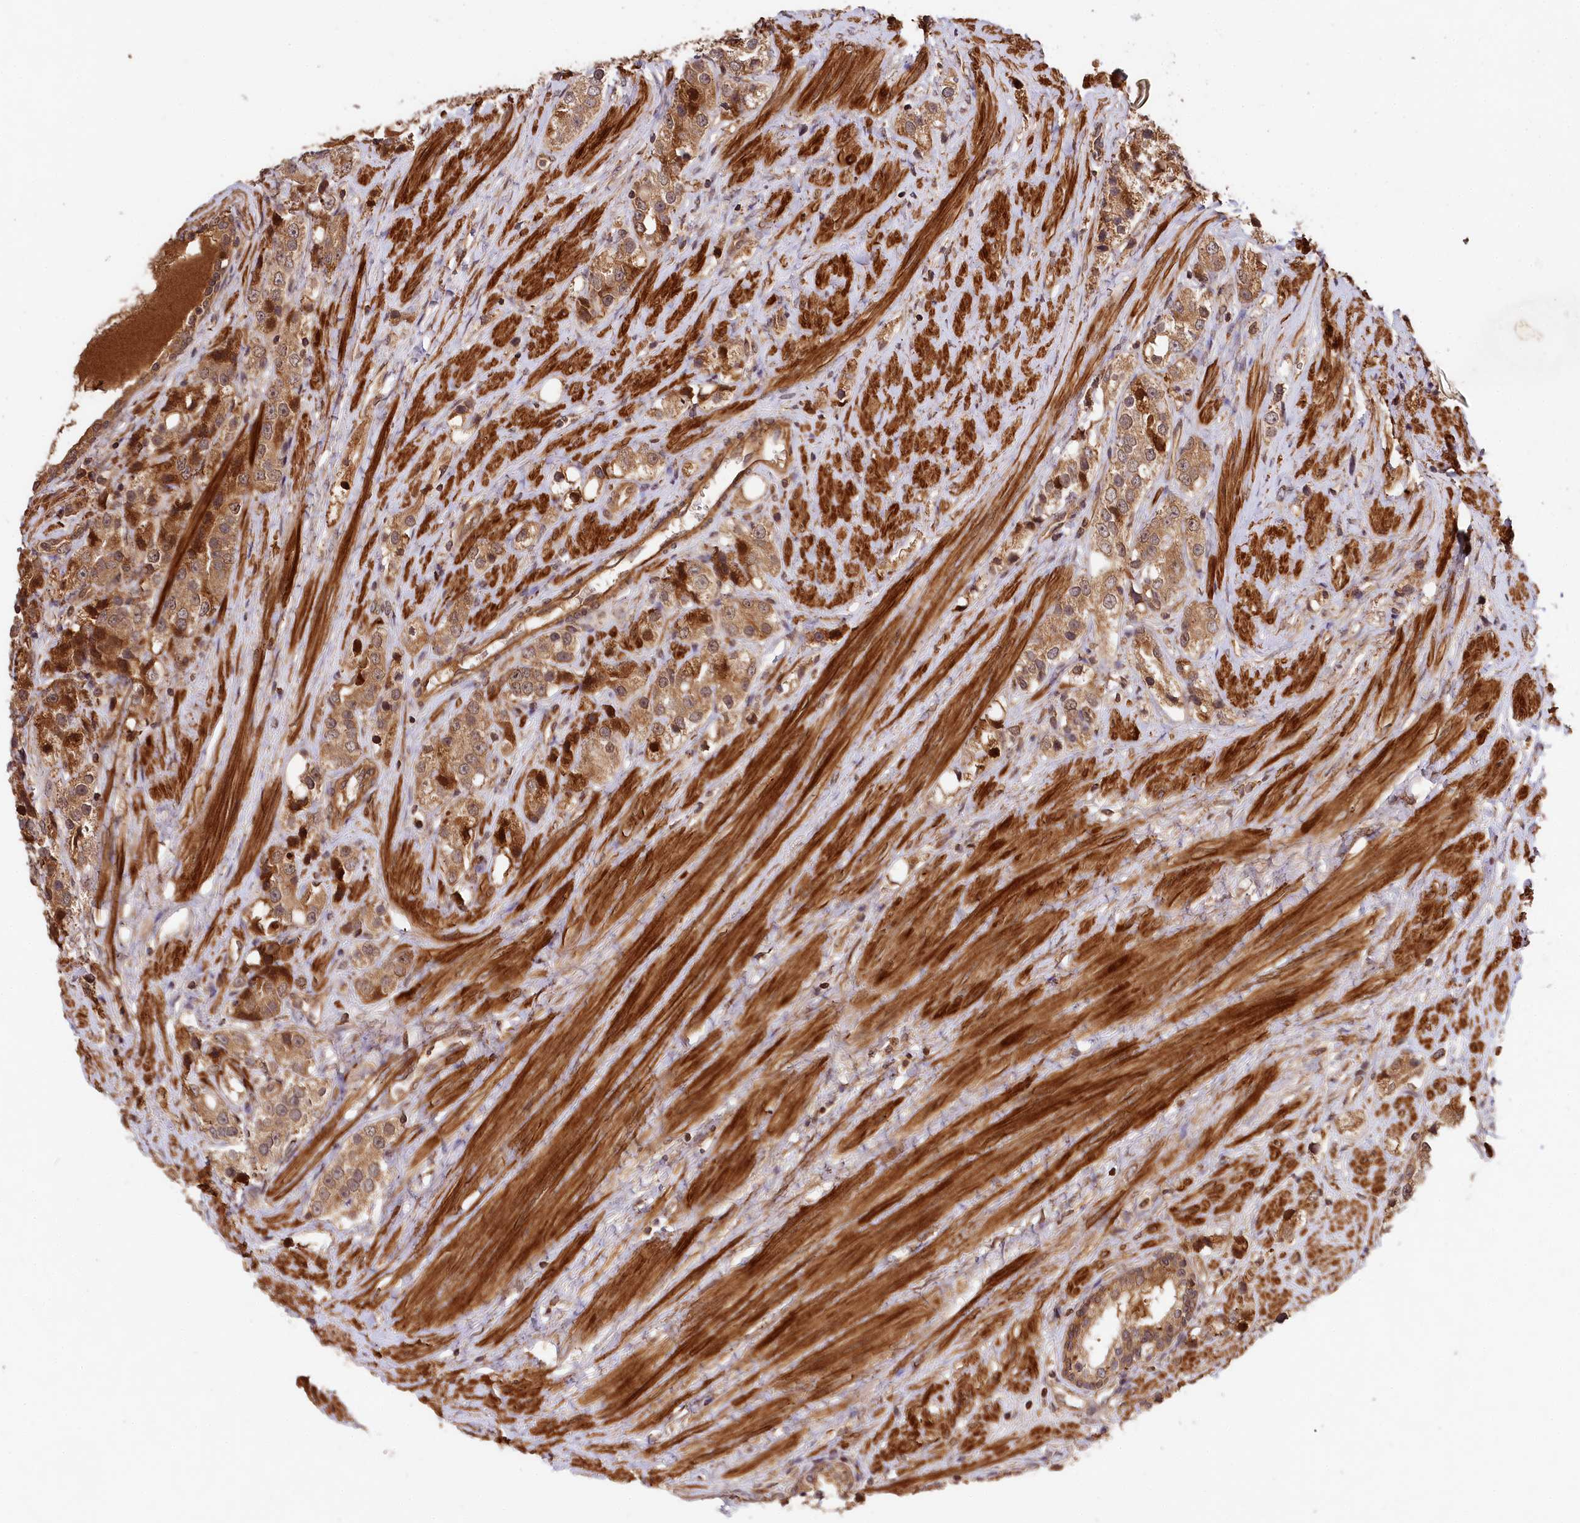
{"staining": {"intensity": "moderate", "quantity": ">75%", "location": "cytoplasmic/membranous"}, "tissue": "prostate cancer", "cell_type": "Tumor cells", "image_type": "cancer", "snomed": [{"axis": "morphology", "description": "Adenocarcinoma, NOS"}, {"axis": "topography", "description": "Prostate"}], "caption": "High-power microscopy captured an immunohistochemistry micrograph of adenocarcinoma (prostate), revealing moderate cytoplasmic/membranous staining in approximately >75% of tumor cells.", "gene": "MCF2L2", "patient": {"sex": "male", "age": 79}}